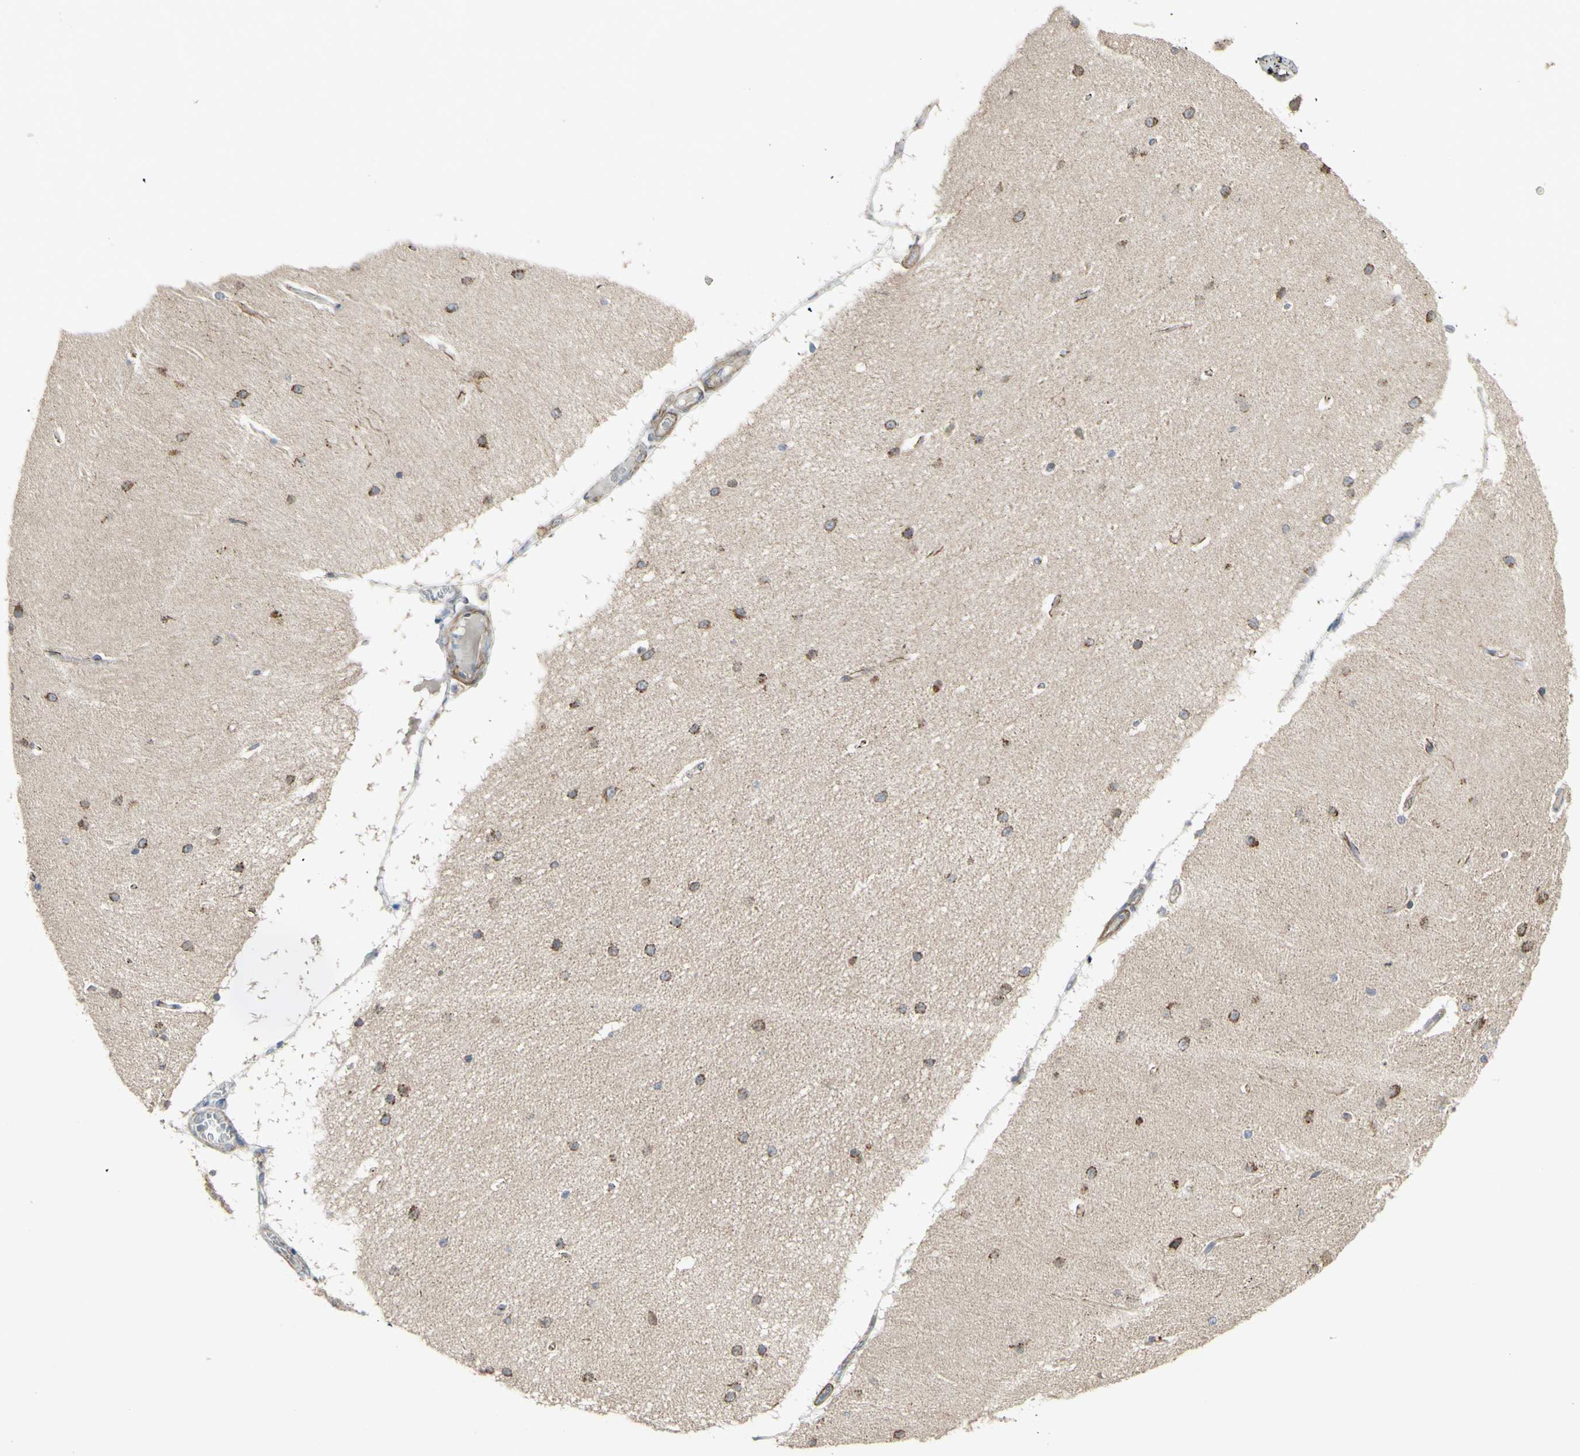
{"staining": {"intensity": "moderate", "quantity": "25%-75%", "location": "cytoplasmic/membranous"}, "tissue": "cerebellum", "cell_type": "Cells in granular layer", "image_type": "normal", "snomed": [{"axis": "morphology", "description": "Normal tissue, NOS"}, {"axis": "topography", "description": "Cerebellum"}], "caption": "About 25%-75% of cells in granular layer in benign cerebellum show moderate cytoplasmic/membranous protein positivity as visualized by brown immunohistochemical staining.", "gene": "FAM171B", "patient": {"sex": "female", "age": 54}}